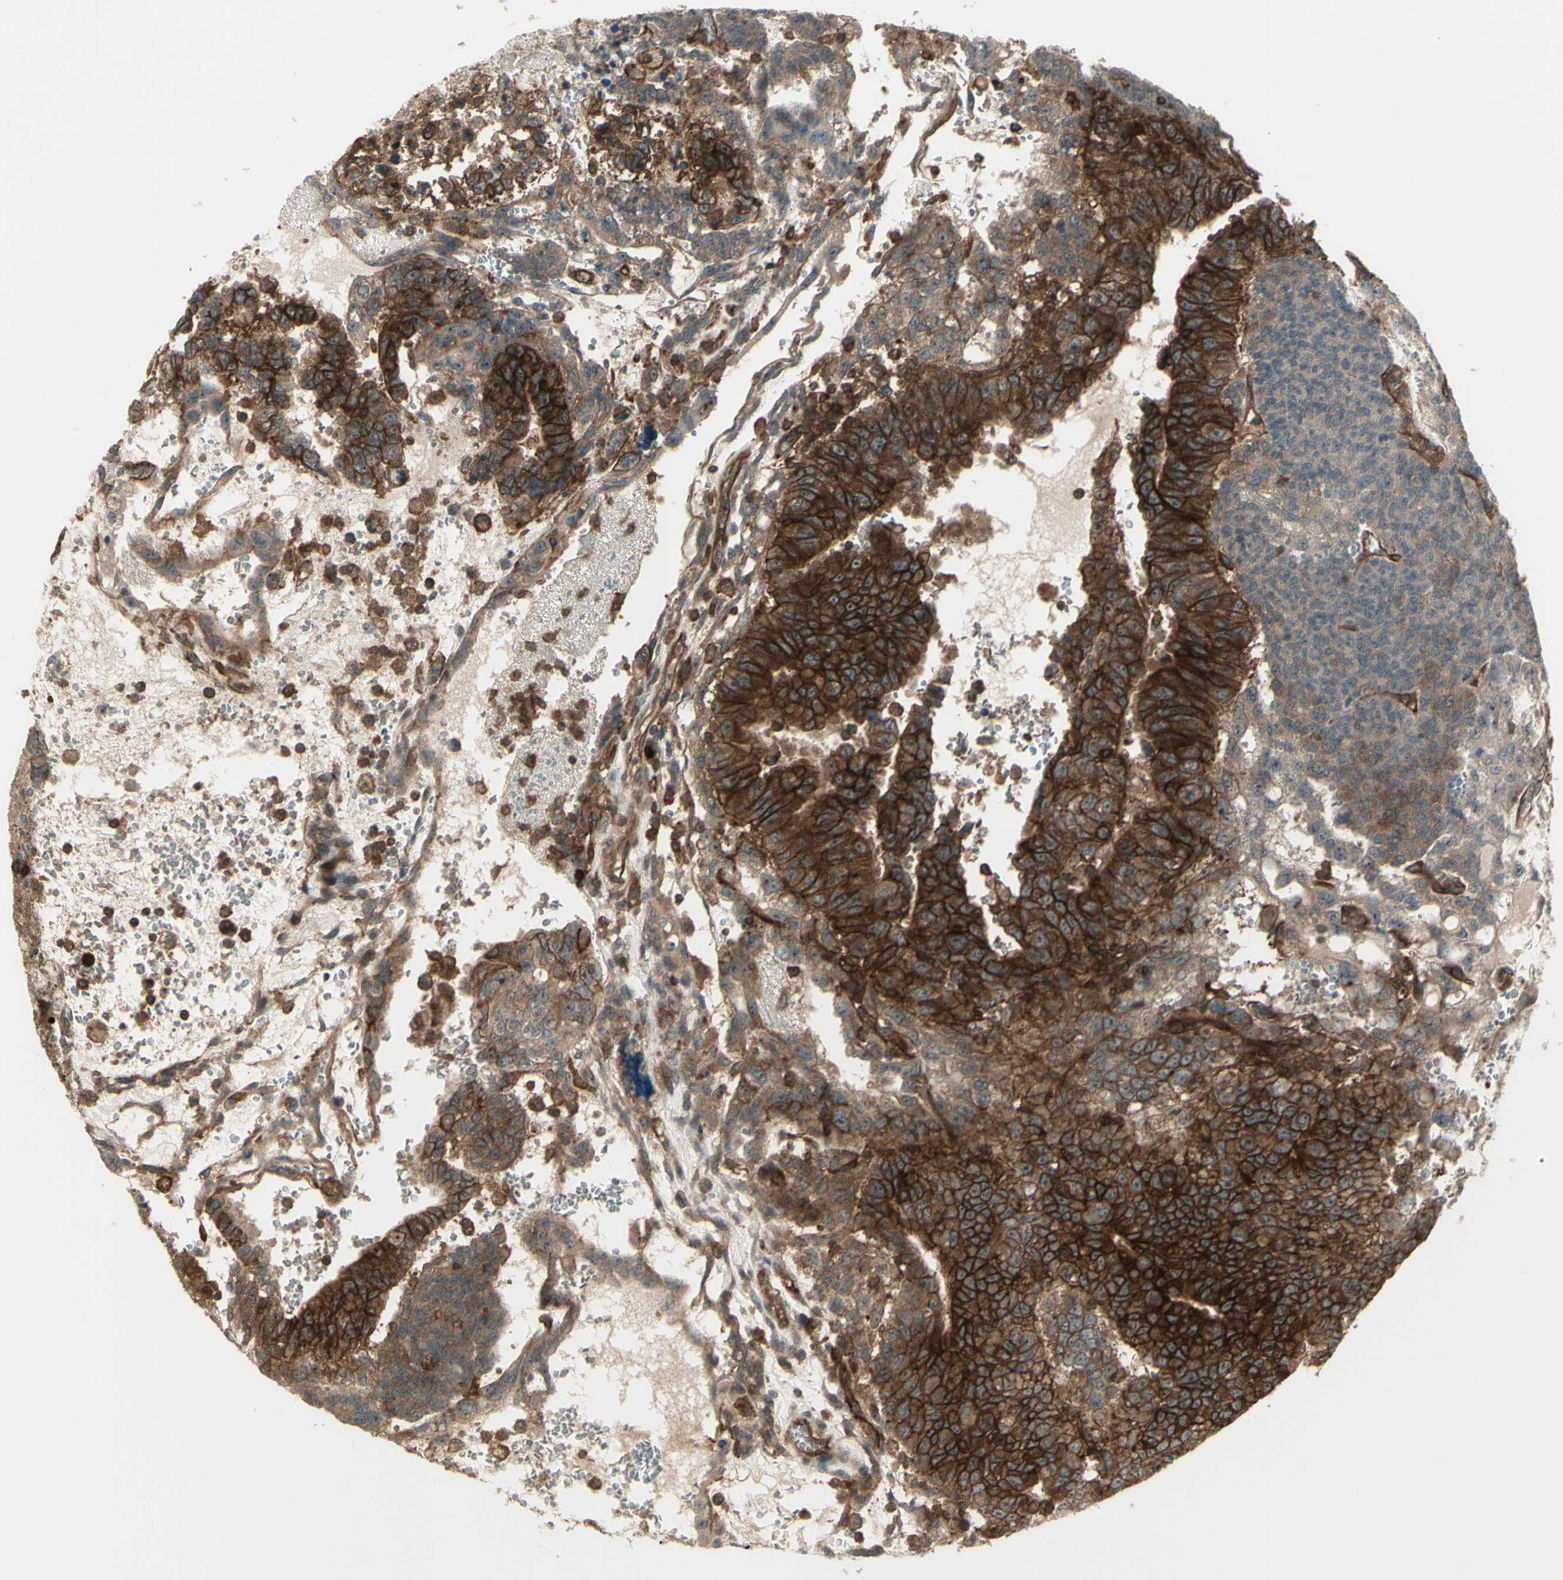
{"staining": {"intensity": "strong", "quantity": ">75%", "location": "cytoplasmic/membranous"}, "tissue": "testis cancer", "cell_type": "Tumor cells", "image_type": "cancer", "snomed": [{"axis": "morphology", "description": "Seminoma, NOS"}, {"axis": "morphology", "description": "Carcinoma, Embryonal, NOS"}, {"axis": "topography", "description": "Testis"}], "caption": "Testis cancer stained with DAB IHC displays high levels of strong cytoplasmic/membranous positivity in about >75% of tumor cells. Immunohistochemistry (ihc) stains the protein of interest in brown and the nuclei are stained blue.", "gene": "FXYD5", "patient": {"sex": "male", "age": 52}}